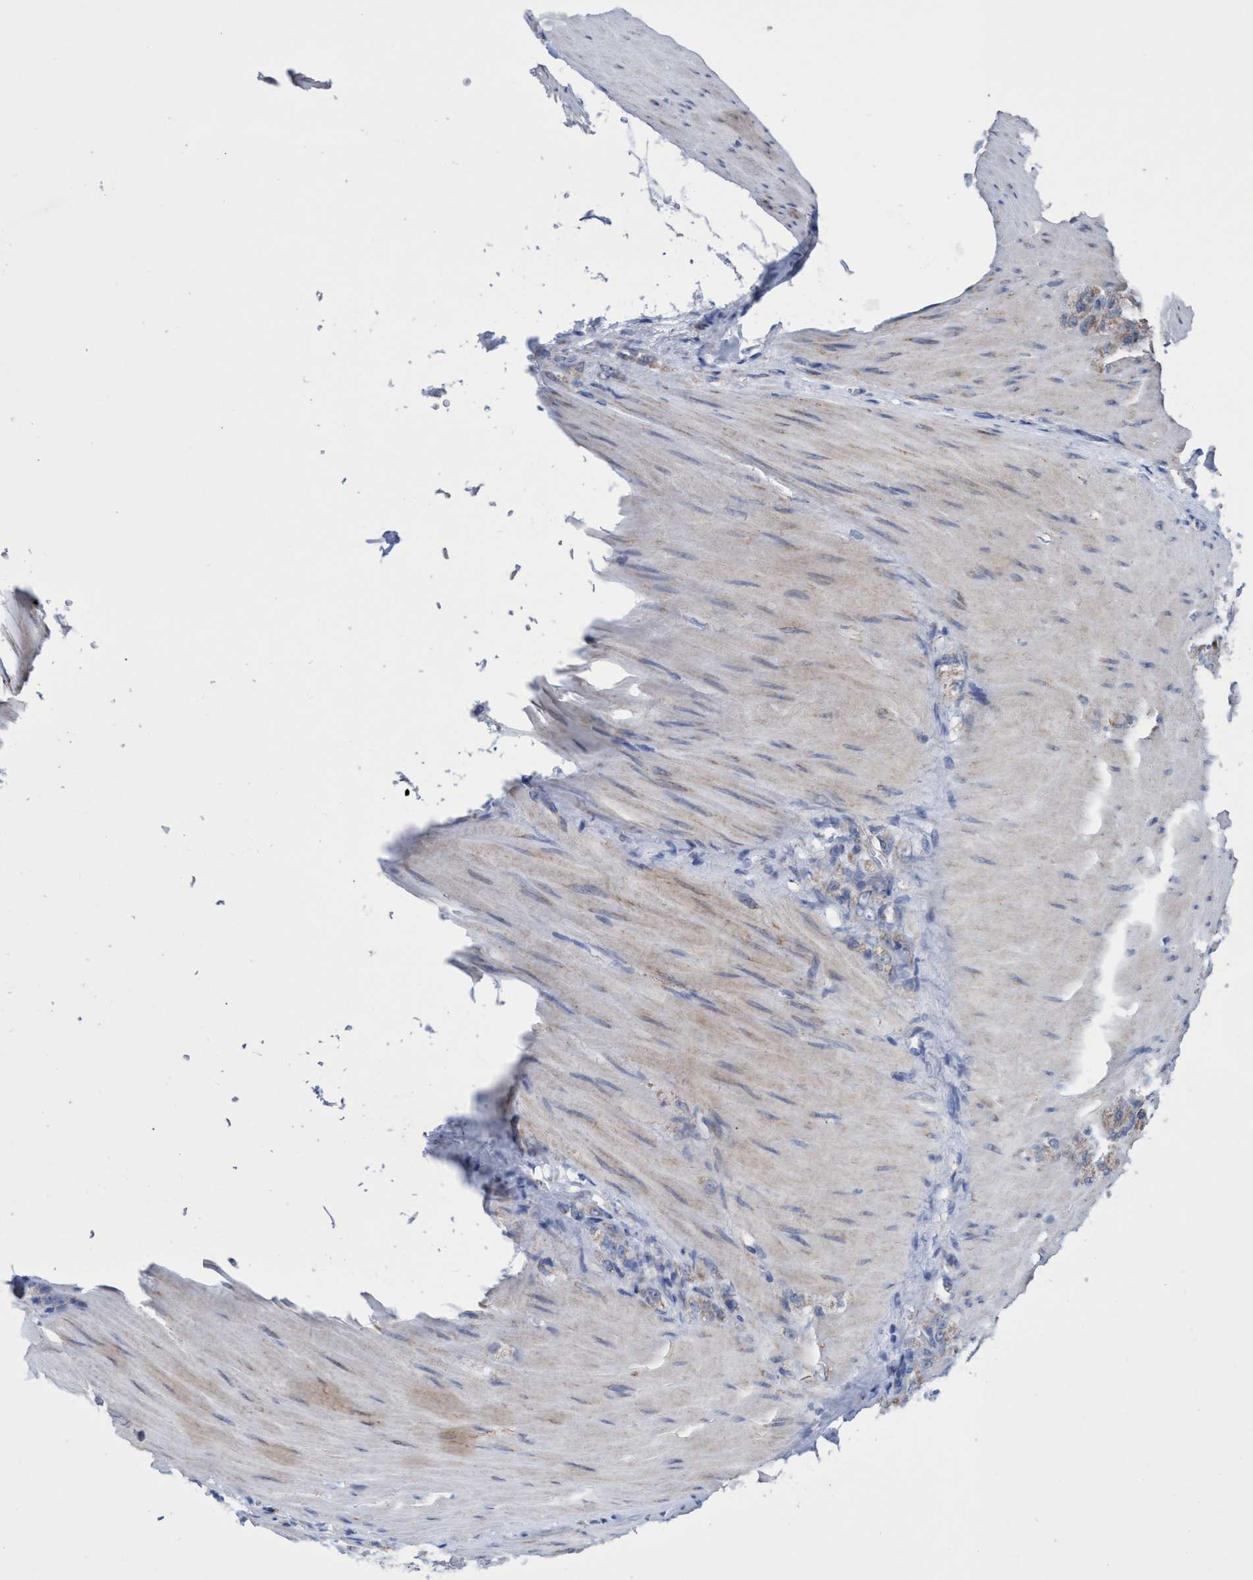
{"staining": {"intensity": "weak", "quantity": "25%-75%", "location": "cytoplasmic/membranous"}, "tissue": "stomach cancer", "cell_type": "Tumor cells", "image_type": "cancer", "snomed": [{"axis": "morphology", "description": "Normal tissue, NOS"}, {"axis": "morphology", "description": "Adenocarcinoma, NOS"}, {"axis": "topography", "description": "Stomach"}], "caption": "IHC (DAB) staining of human adenocarcinoma (stomach) displays weak cytoplasmic/membranous protein staining in approximately 25%-75% of tumor cells. (Stains: DAB (3,3'-diaminobenzidine) in brown, nuclei in blue, Microscopy: brightfield microscopy at high magnification).", "gene": "ZNF750", "patient": {"sex": "male", "age": 82}}